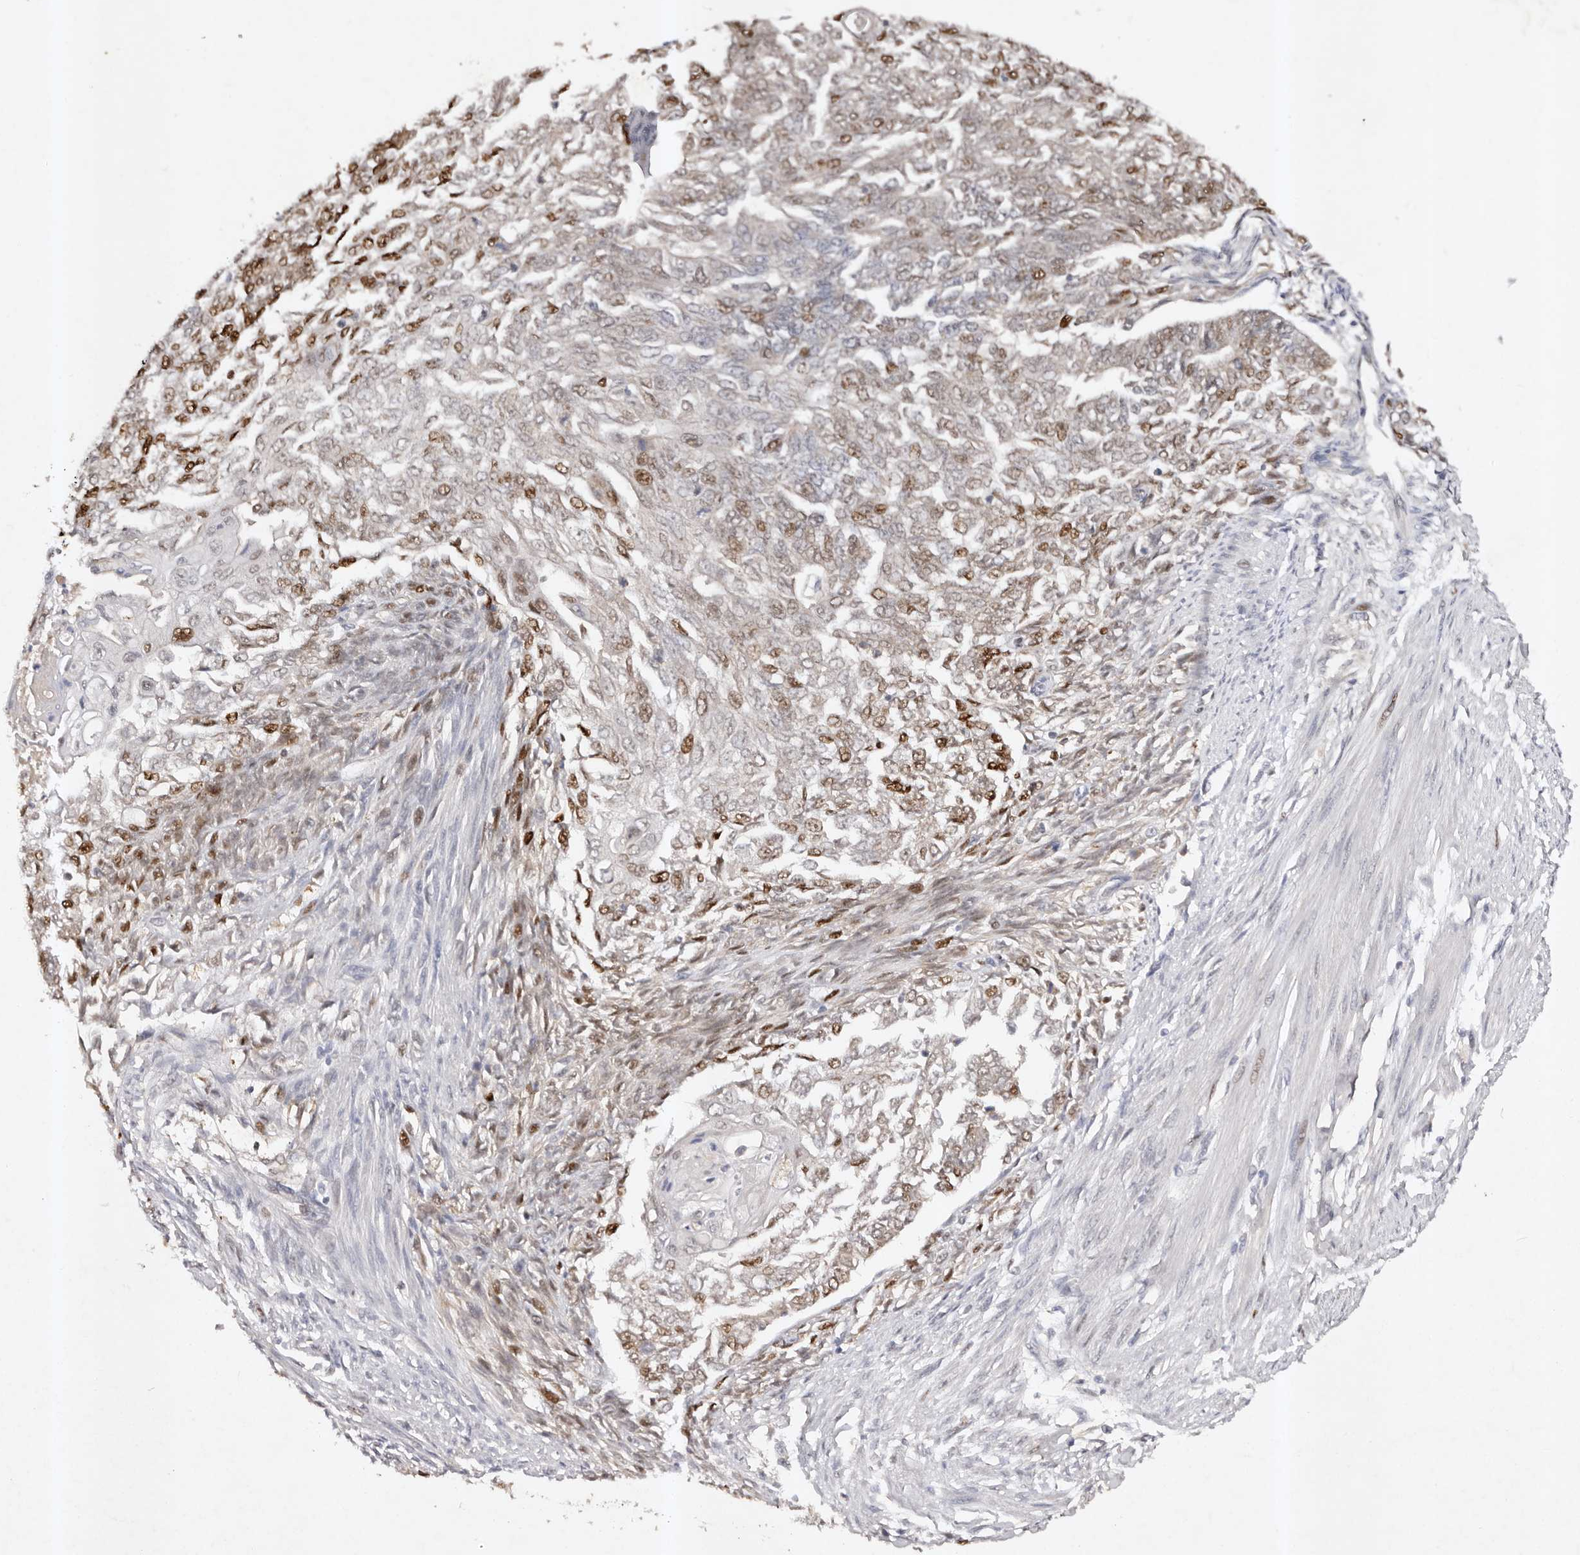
{"staining": {"intensity": "strong", "quantity": "25%-75%", "location": "nuclear"}, "tissue": "endometrial cancer", "cell_type": "Tumor cells", "image_type": "cancer", "snomed": [{"axis": "morphology", "description": "Adenocarcinoma, NOS"}, {"axis": "topography", "description": "Endometrium"}], "caption": "A micrograph of endometrial adenocarcinoma stained for a protein displays strong nuclear brown staining in tumor cells.", "gene": "KLF7", "patient": {"sex": "female", "age": 32}}